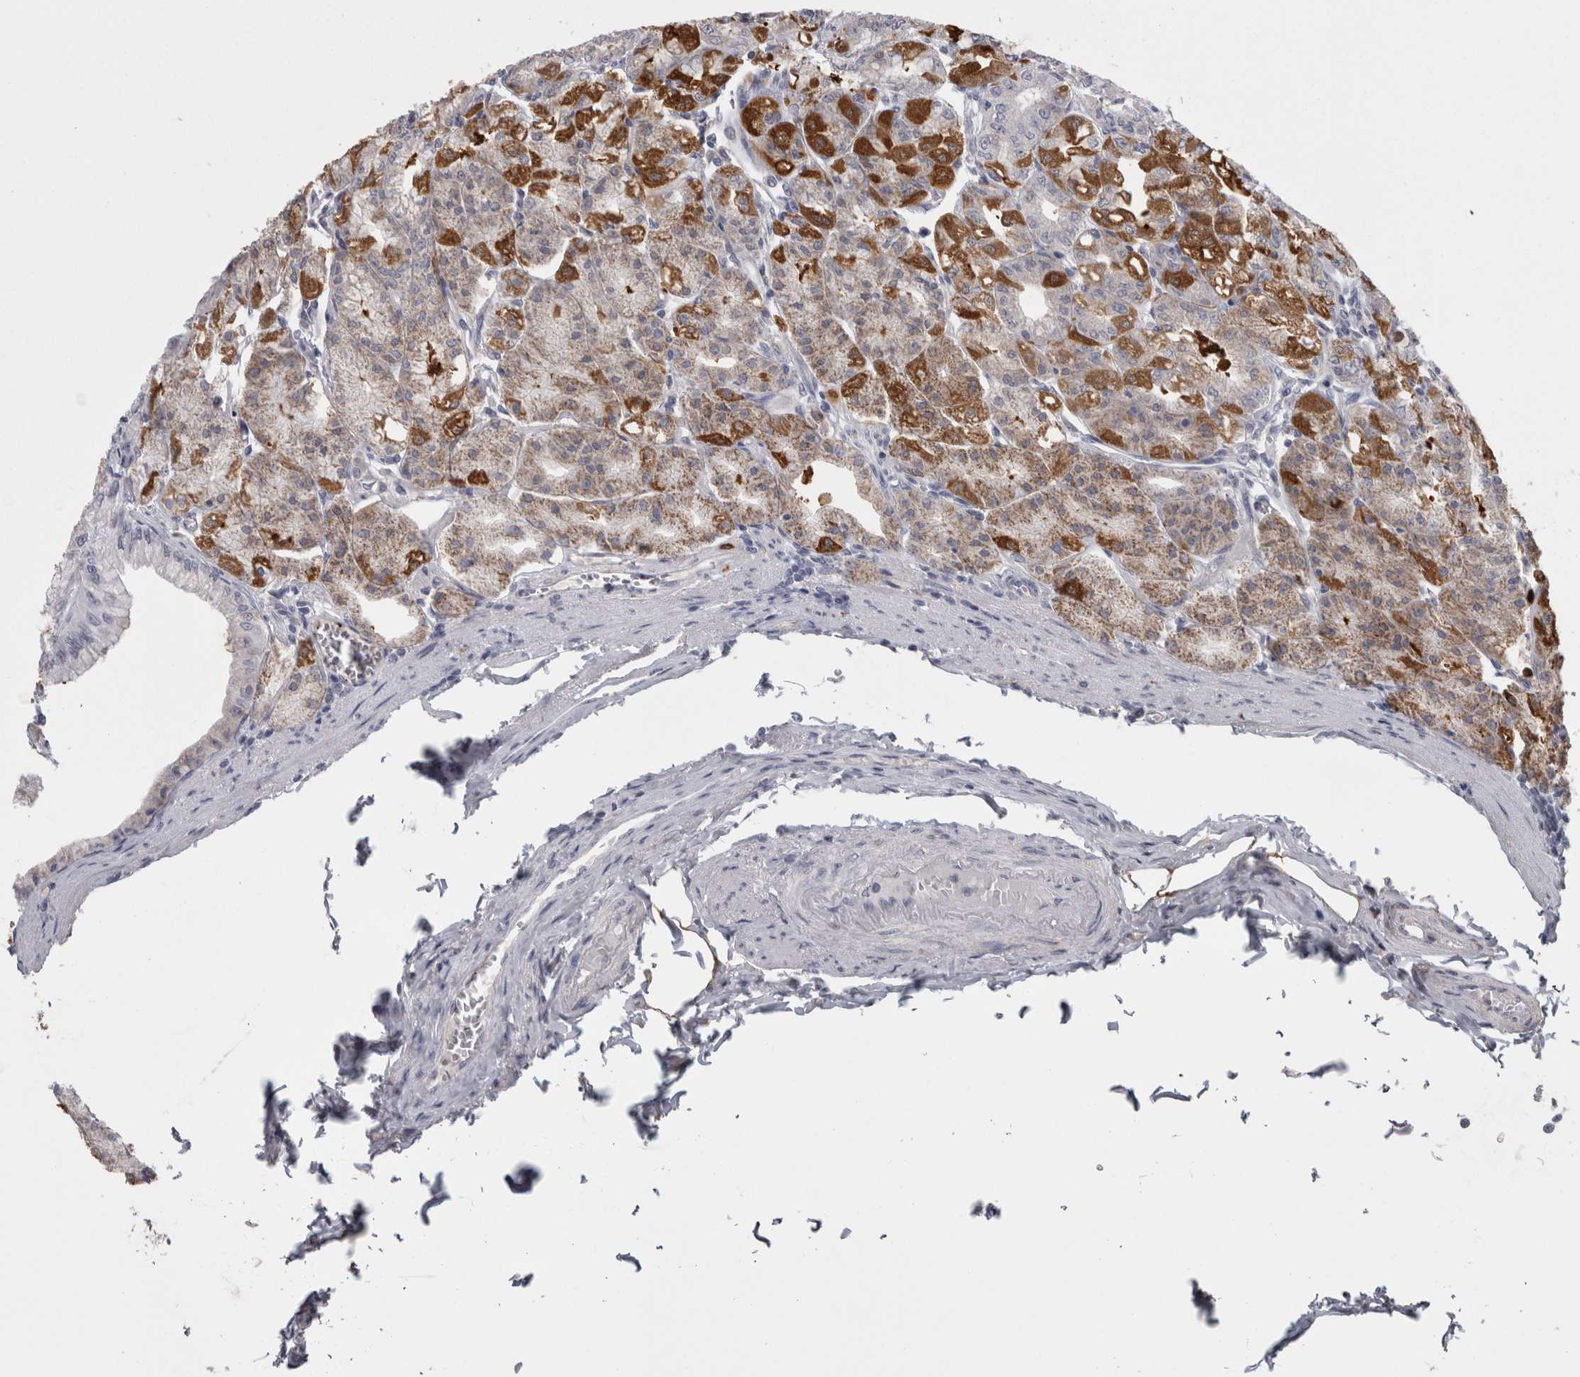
{"staining": {"intensity": "strong", "quantity": "25%-75%", "location": "cytoplasmic/membranous"}, "tissue": "stomach", "cell_type": "Glandular cells", "image_type": "normal", "snomed": [{"axis": "morphology", "description": "Normal tissue, NOS"}, {"axis": "topography", "description": "Stomach, lower"}], "caption": "Stomach stained with a brown dye exhibits strong cytoplasmic/membranous positive positivity in approximately 25%-75% of glandular cells.", "gene": "TCAP", "patient": {"sex": "male", "age": 71}}